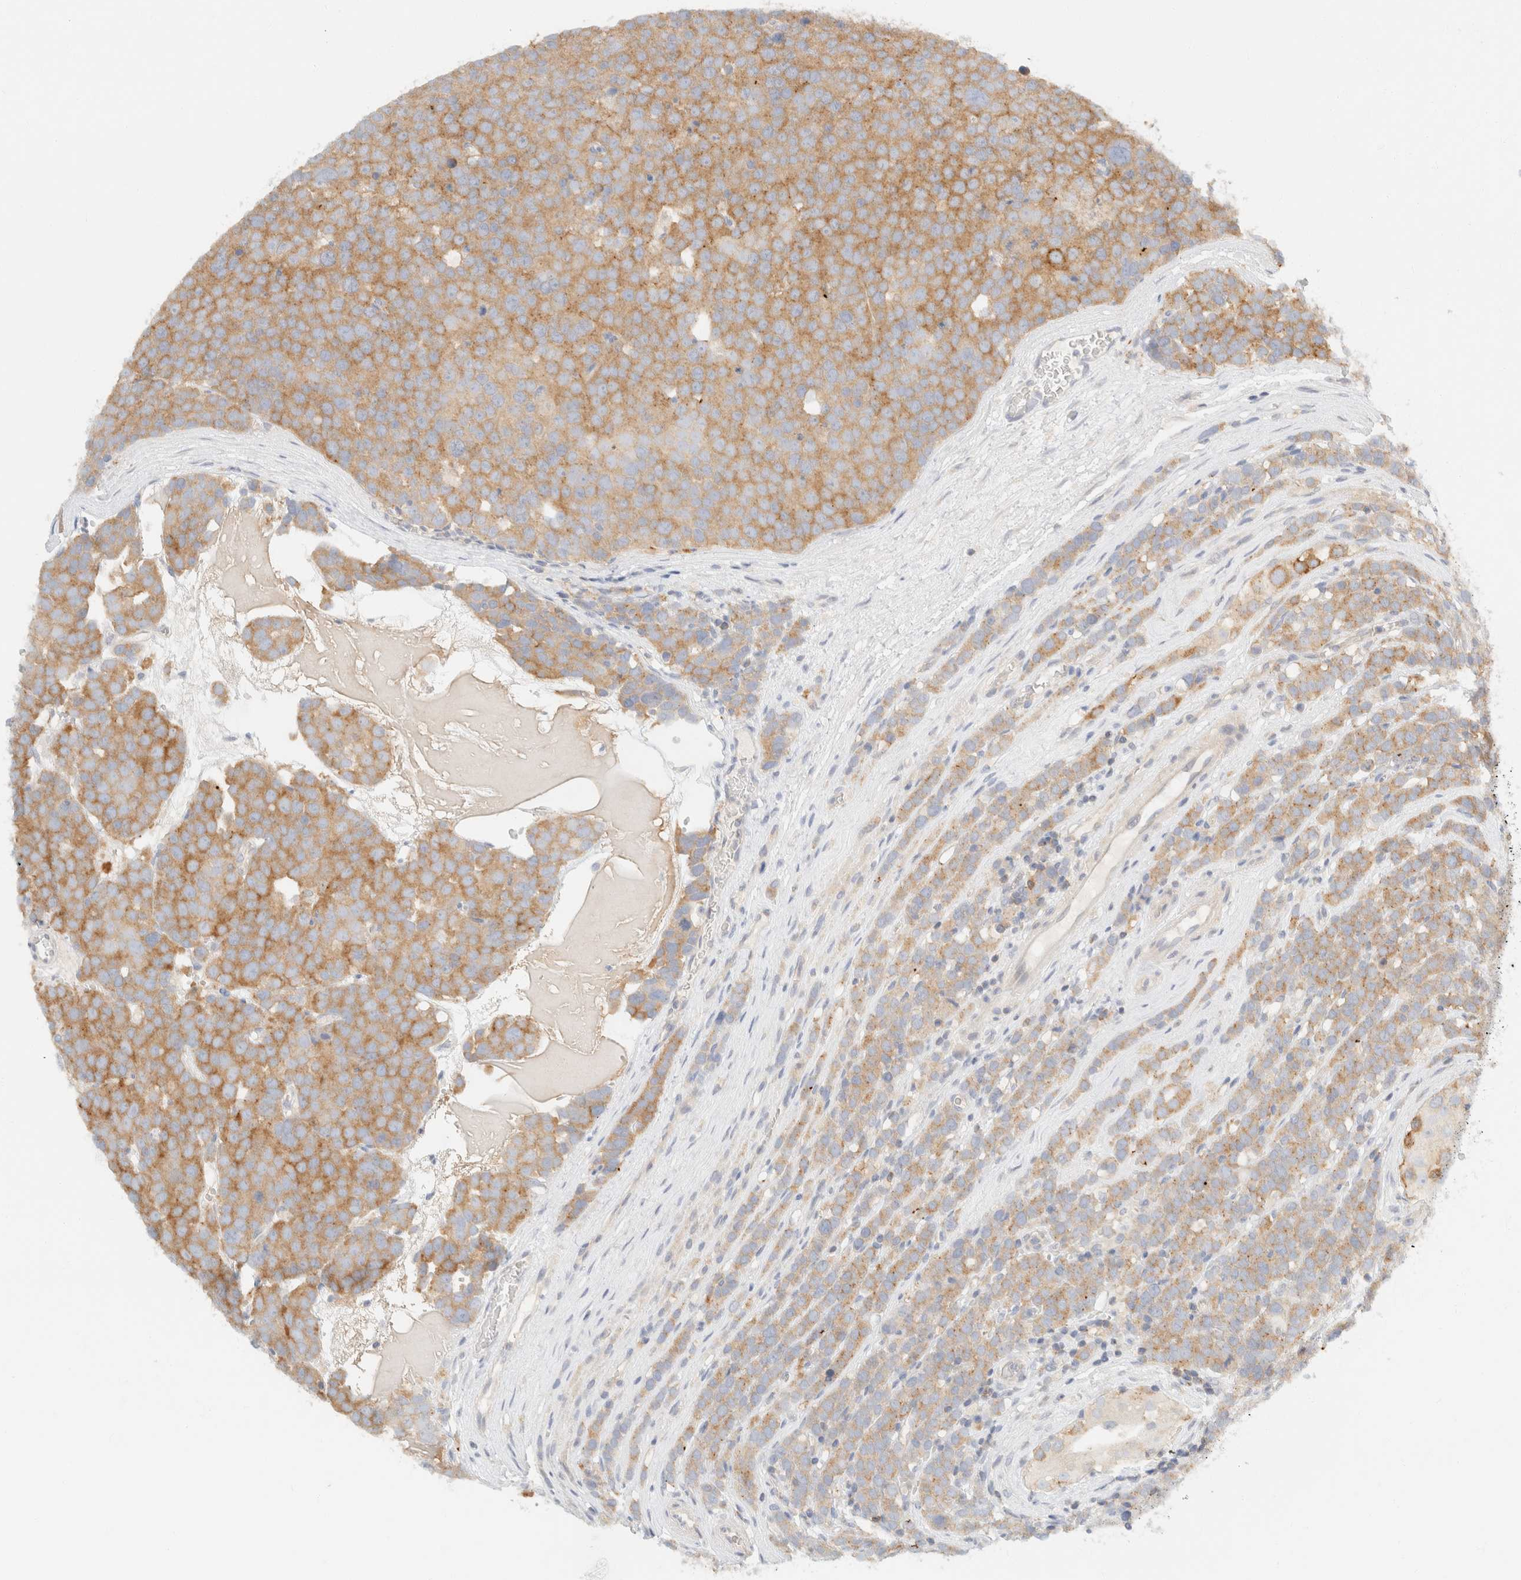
{"staining": {"intensity": "moderate", "quantity": ">75%", "location": "cytoplasmic/membranous"}, "tissue": "testis cancer", "cell_type": "Tumor cells", "image_type": "cancer", "snomed": [{"axis": "morphology", "description": "Seminoma, NOS"}, {"axis": "topography", "description": "Testis"}], "caption": "The histopathology image exhibits immunohistochemical staining of testis cancer (seminoma). There is moderate cytoplasmic/membranous positivity is appreciated in approximately >75% of tumor cells. Using DAB (3,3'-diaminobenzidine) (brown) and hematoxylin (blue) stains, captured at high magnification using brightfield microscopy.", "gene": "SH3GLB2", "patient": {"sex": "male", "age": 71}}